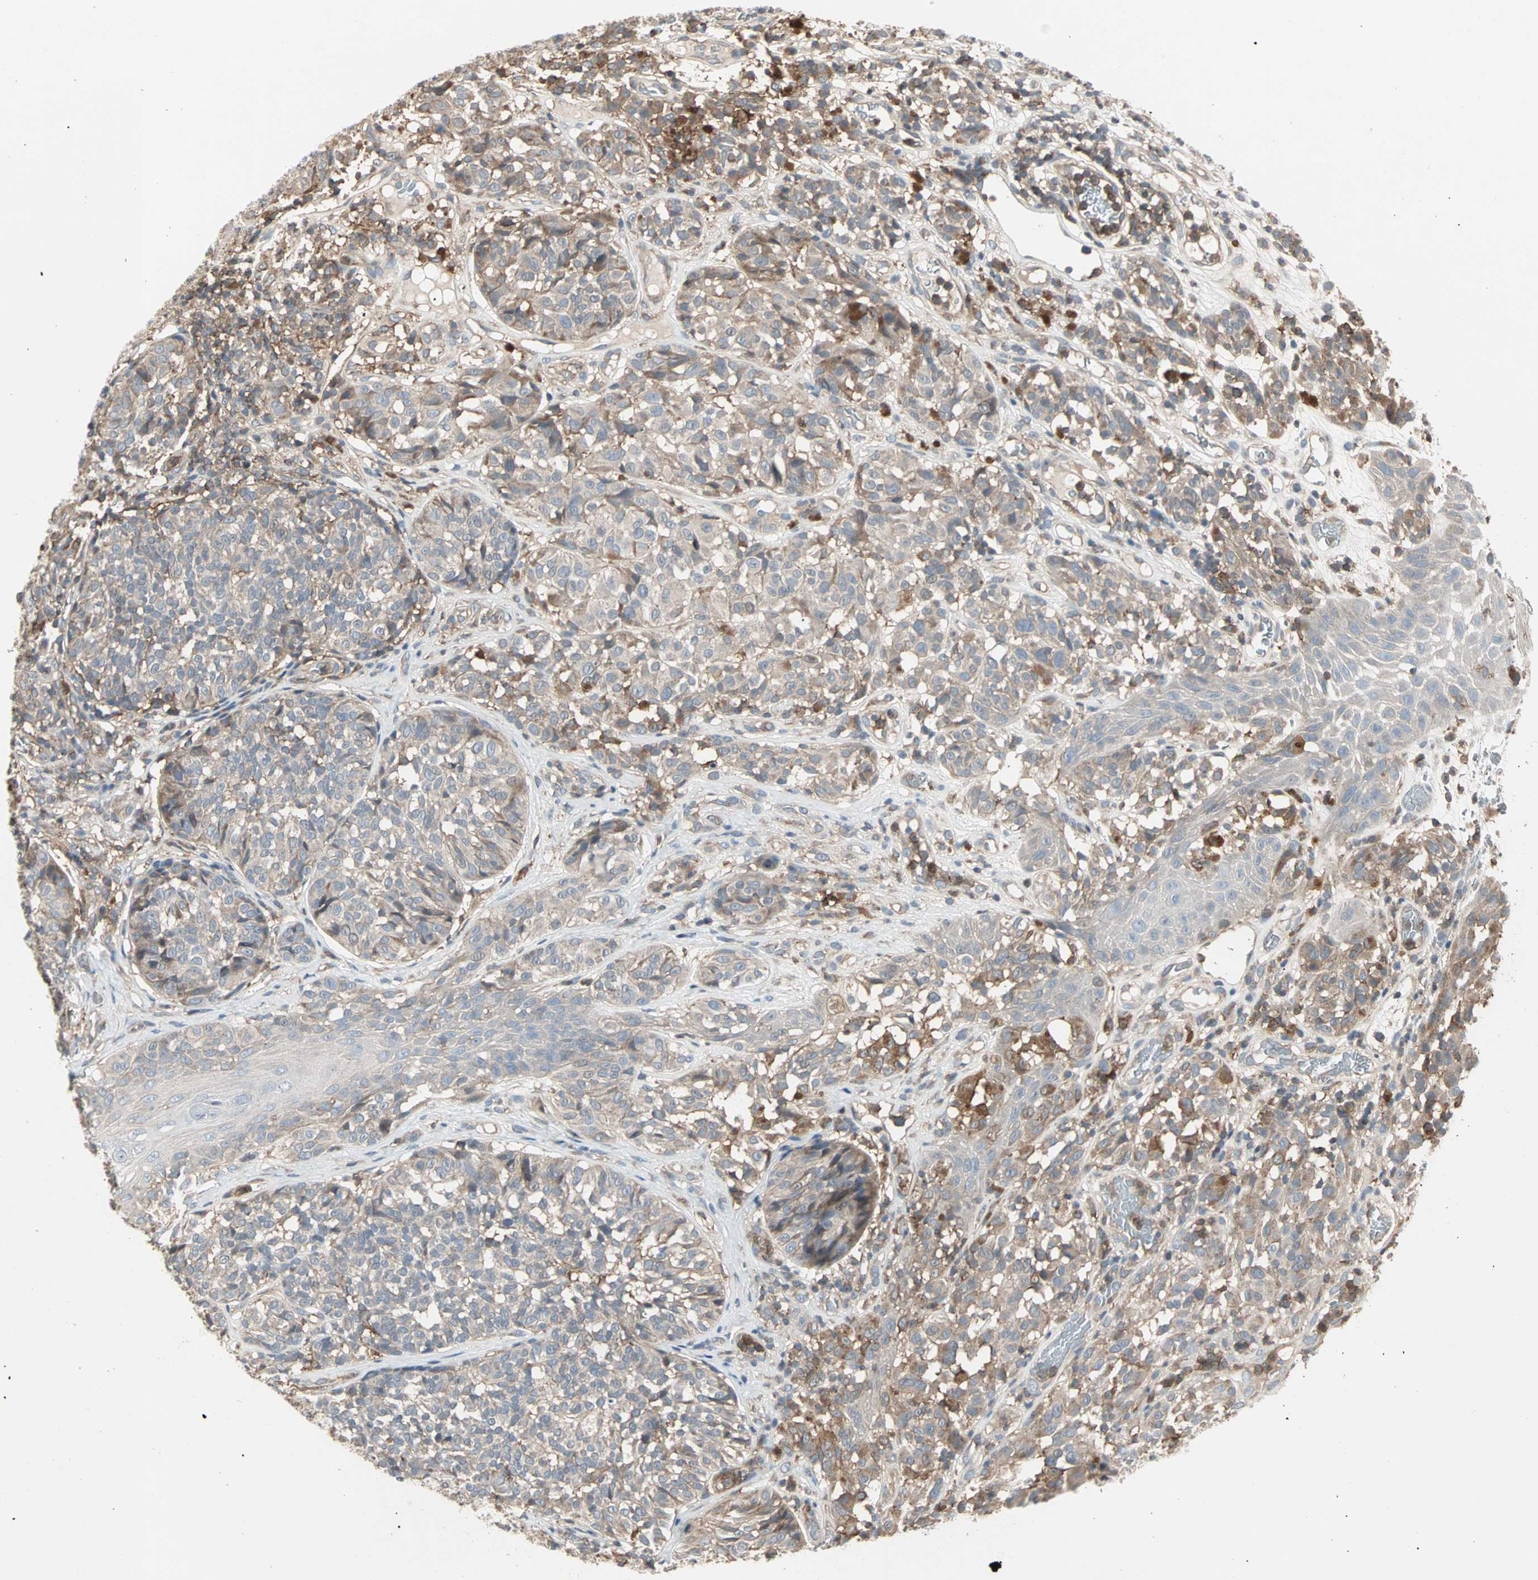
{"staining": {"intensity": "weak", "quantity": ">75%", "location": "cytoplasmic/membranous"}, "tissue": "melanoma", "cell_type": "Tumor cells", "image_type": "cancer", "snomed": [{"axis": "morphology", "description": "Malignant melanoma, NOS"}, {"axis": "topography", "description": "Skin"}], "caption": "Malignant melanoma was stained to show a protein in brown. There is low levels of weak cytoplasmic/membranous staining in approximately >75% of tumor cells.", "gene": "GNAI2", "patient": {"sex": "female", "age": 46}}